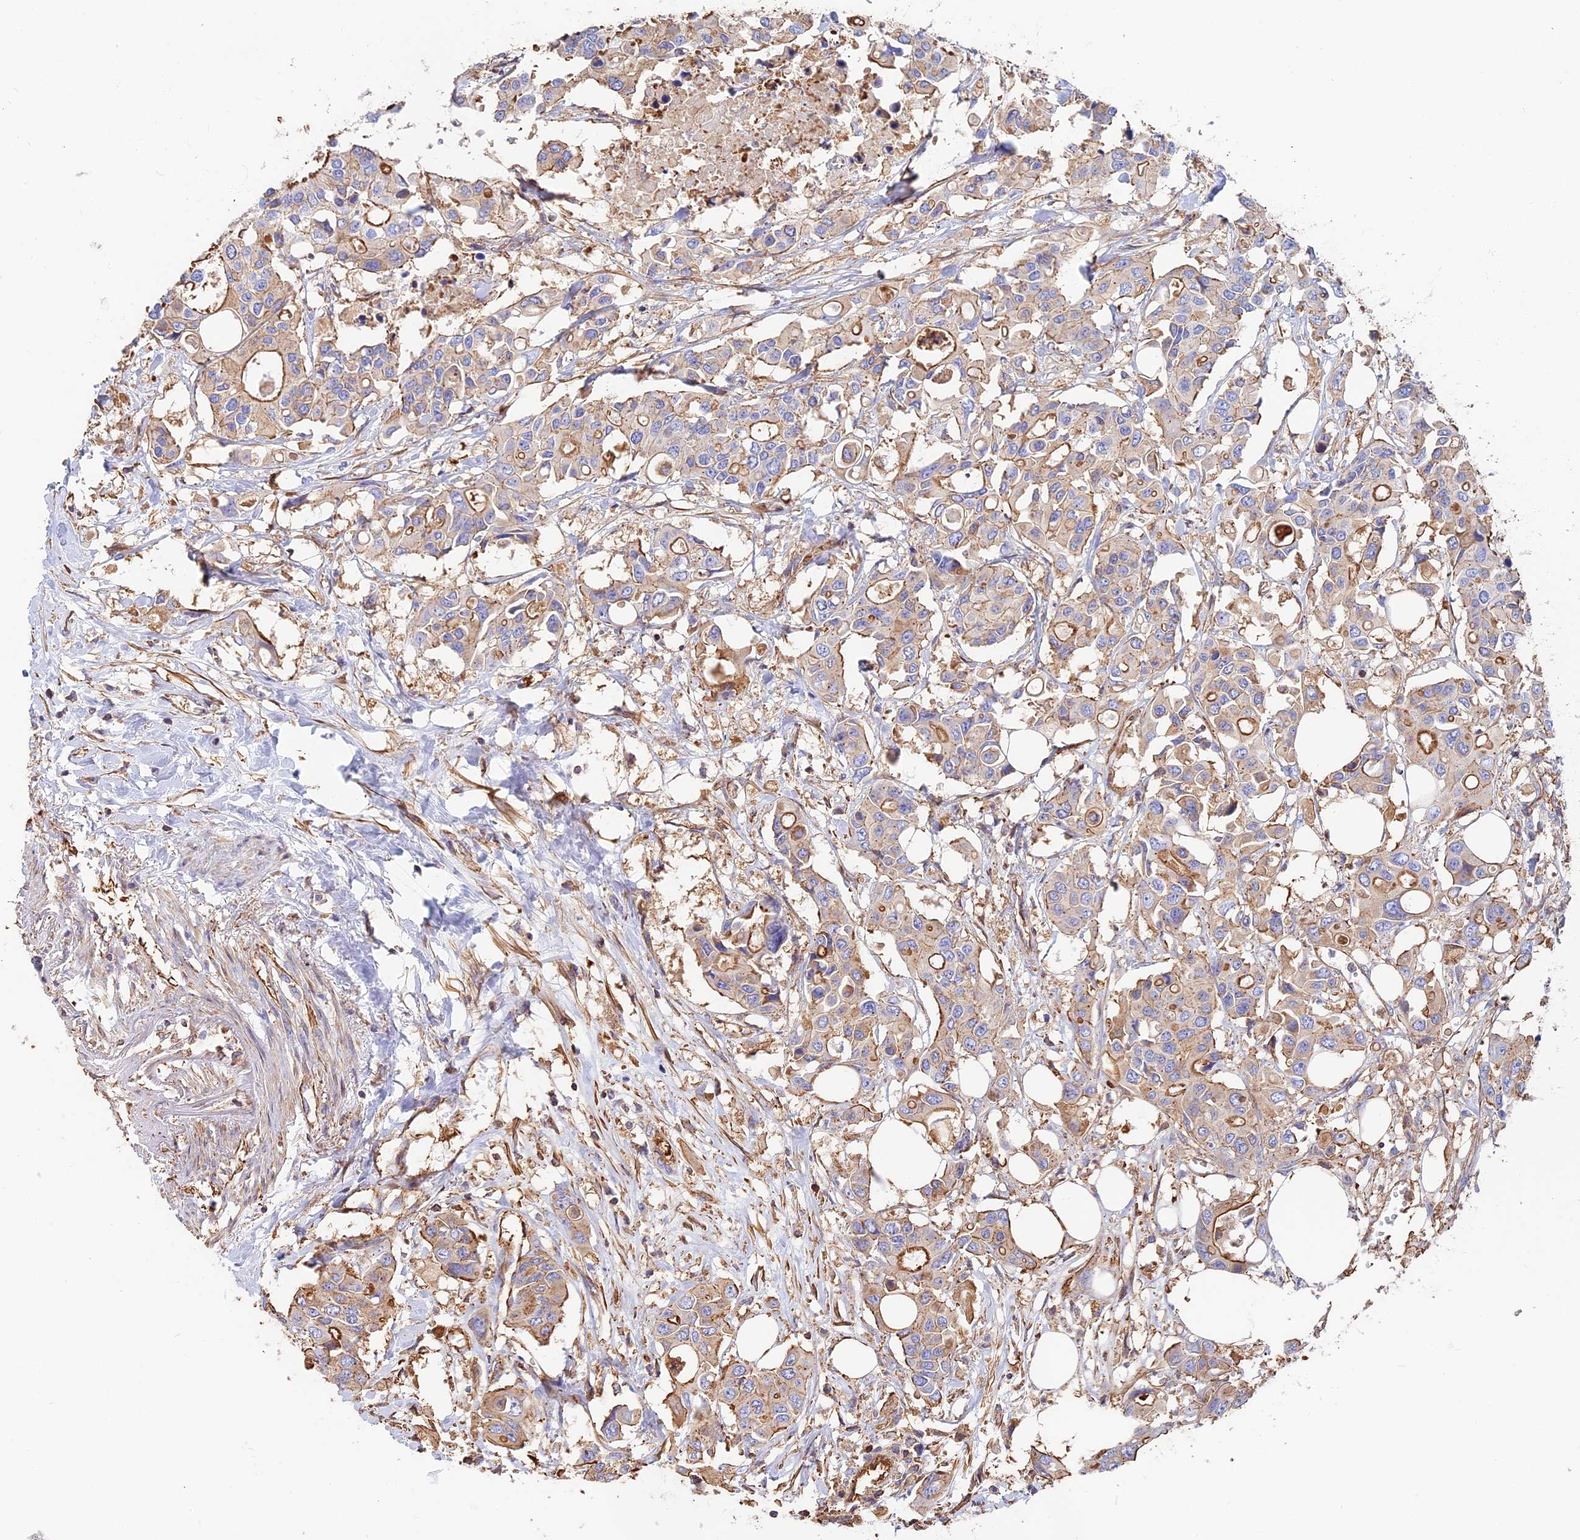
{"staining": {"intensity": "weak", "quantity": ">75%", "location": "cytoplasmic/membranous"}, "tissue": "colorectal cancer", "cell_type": "Tumor cells", "image_type": "cancer", "snomed": [{"axis": "morphology", "description": "Adenocarcinoma, NOS"}, {"axis": "topography", "description": "Colon"}], "caption": "Weak cytoplasmic/membranous protein positivity is appreciated in about >75% of tumor cells in colorectal cancer. (Brightfield microscopy of DAB IHC at high magnification).", "gene": "VPS18", "patient": {"sex": "male", "age": 77}}